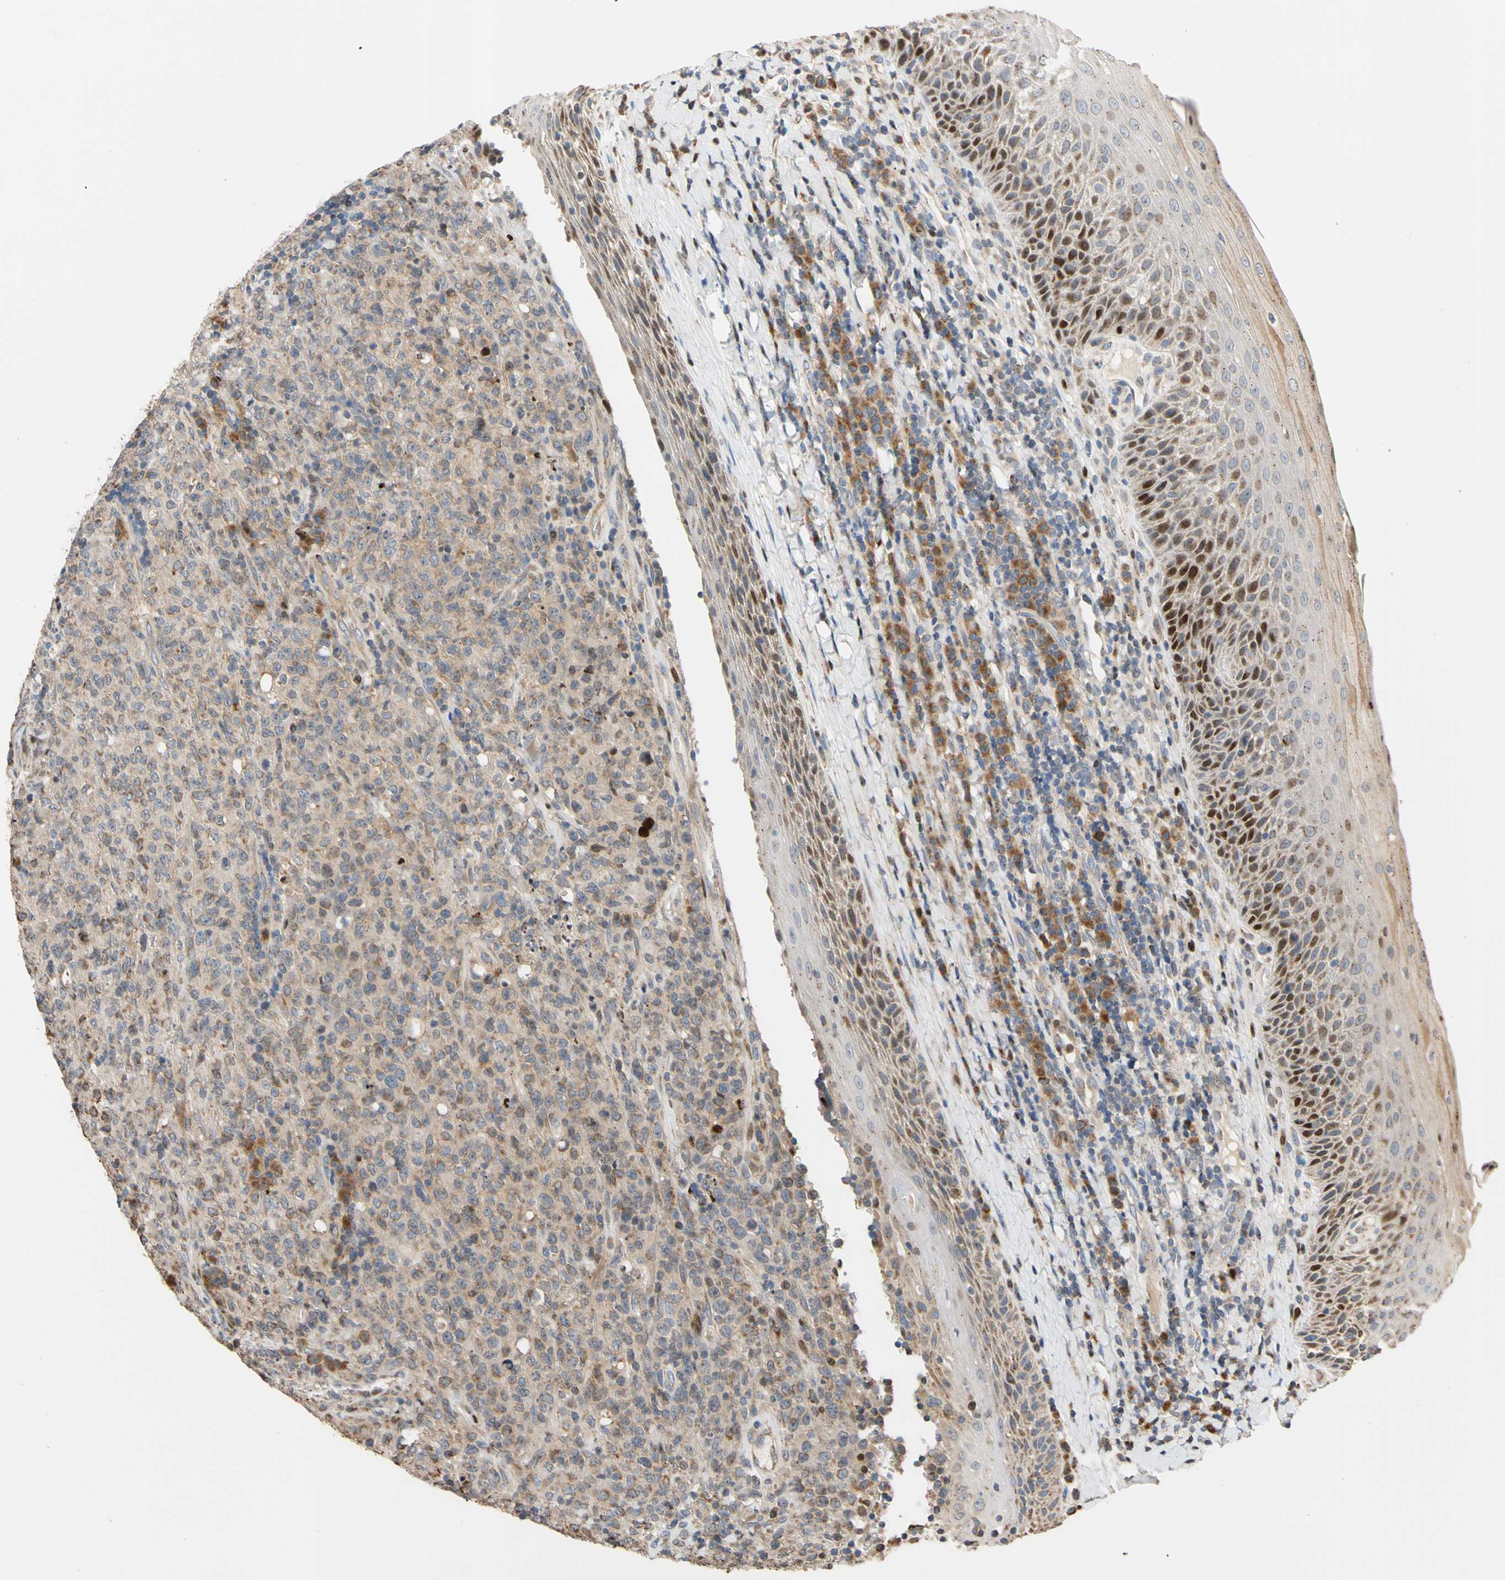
{"staining": {"intensity": "moderate", "quantity": "<25%", "location": "cytoplasmic/membranous"}, "tissue": "lymphoma", "cell_type": "Tumor cells", "image_type": "cancer", "snomed": [{"axis": "morphology", "description": "Malignant lymphoma, non-Hodgkin's type, High grade"}, {"axis": "topography", "description": "Tonsil"}], "caption": "IHC micrograph of neoplastic tissue: human lymphoma stained using IHC exhibits low levels of moderate protein expression localized specifically in the cytoplasmic/membranous of tumor cells, appearing as a cytoplasmic/membranous brown color.", "gene": "IP6K2", "patient": {"sex": "female", "age": 36}}